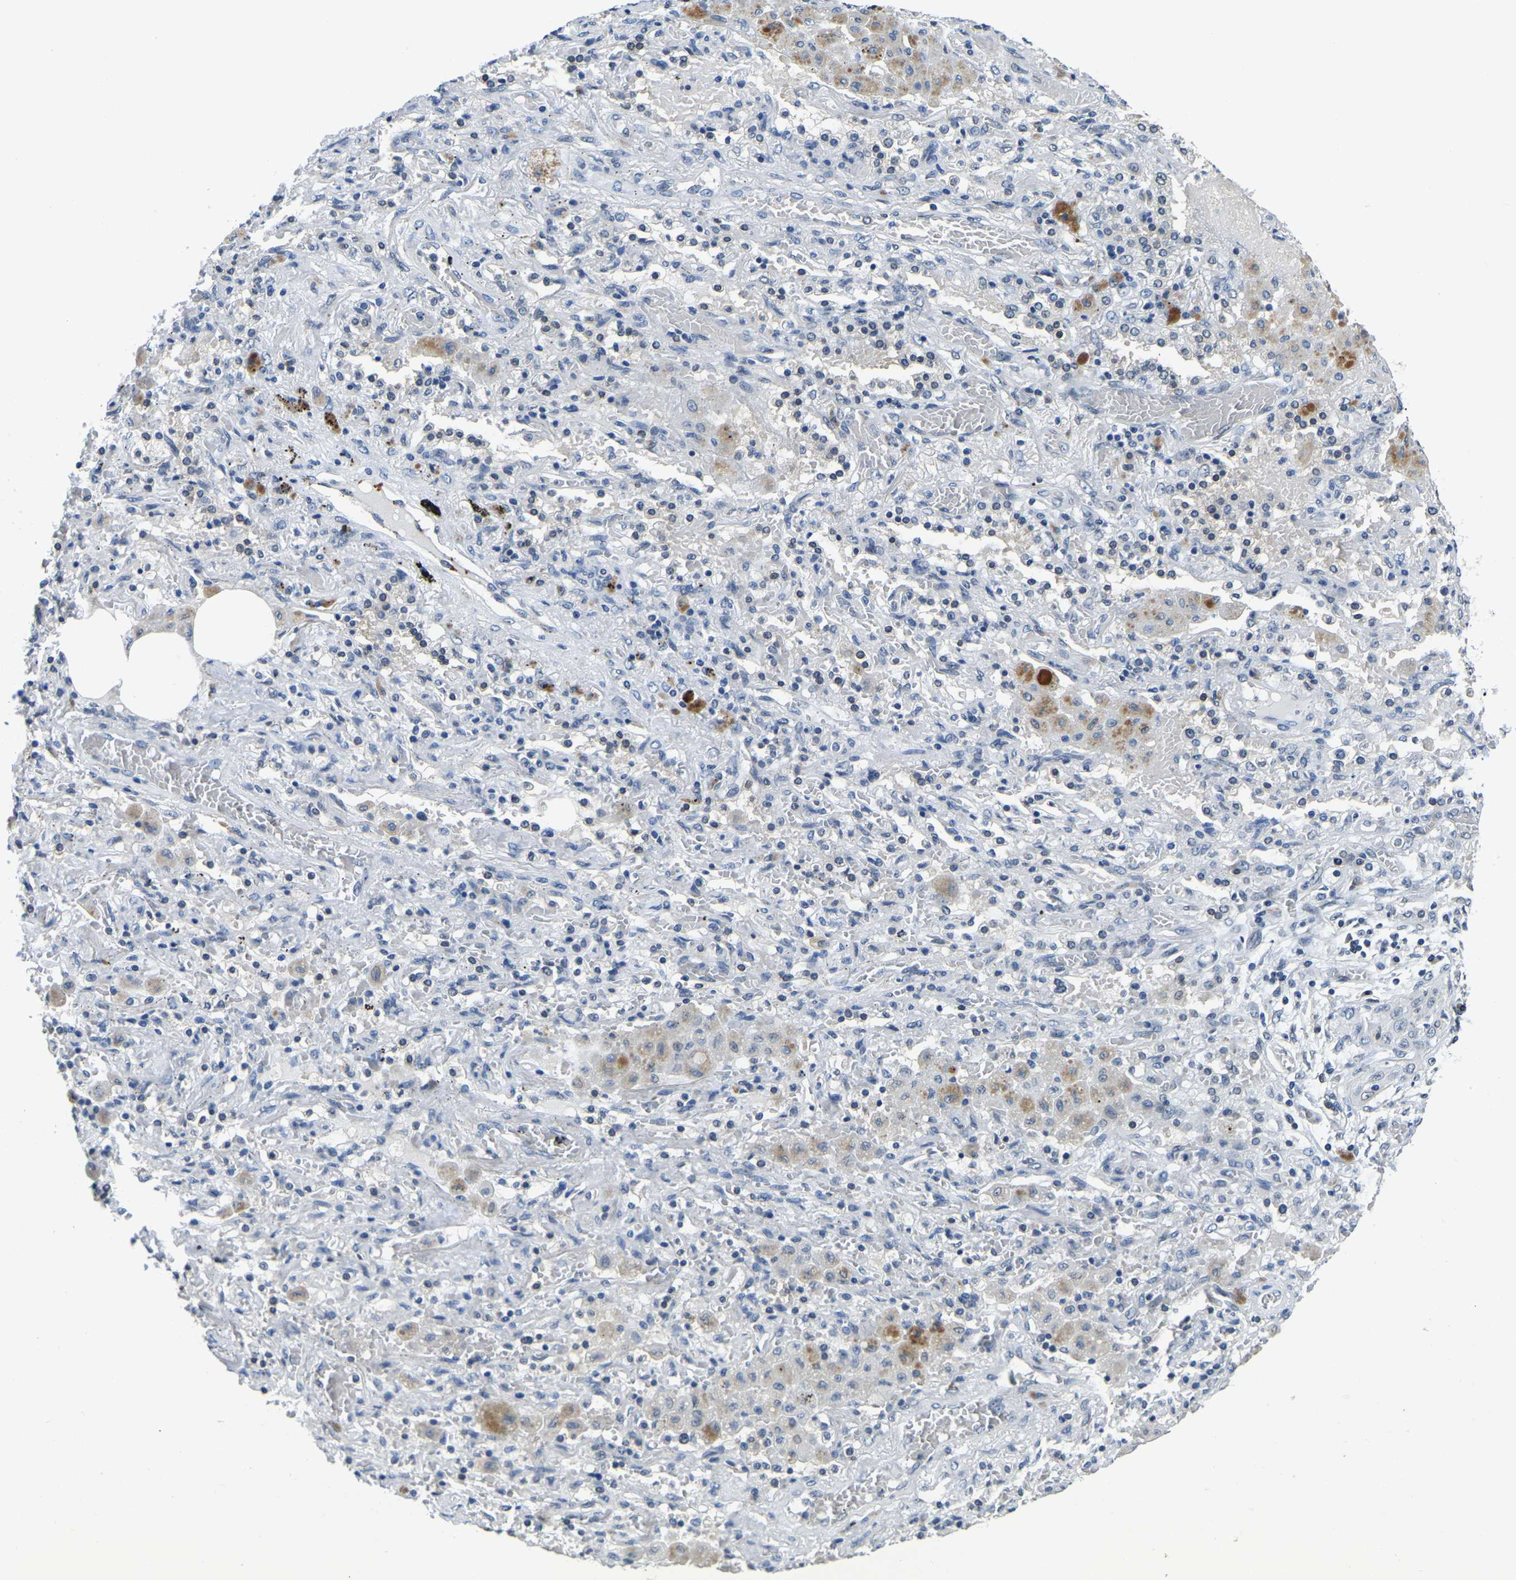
{"staining": {"intensity": "negative", "quantity": "none", "location": "none"}, "tissue": "lung cancer", "cell_type": "Tumor cells", "image_type": "cancer", "snomed": [{"axis": "morphology", "description": "Squamous cell carcinoma, NOS"}, {"axis": "topography", "description": "Lung"}], "caption": "DAB (3,3'-diaminobenzidine) immunohistochemical staining of human squamous cell carcinoma (lung) shows no significant staining in tumor cells. (DAB immunohistochemistry with hematoxylin counter stain).", "gene": "RANBP2", "patient": {"sex": "female", "age": 47}}